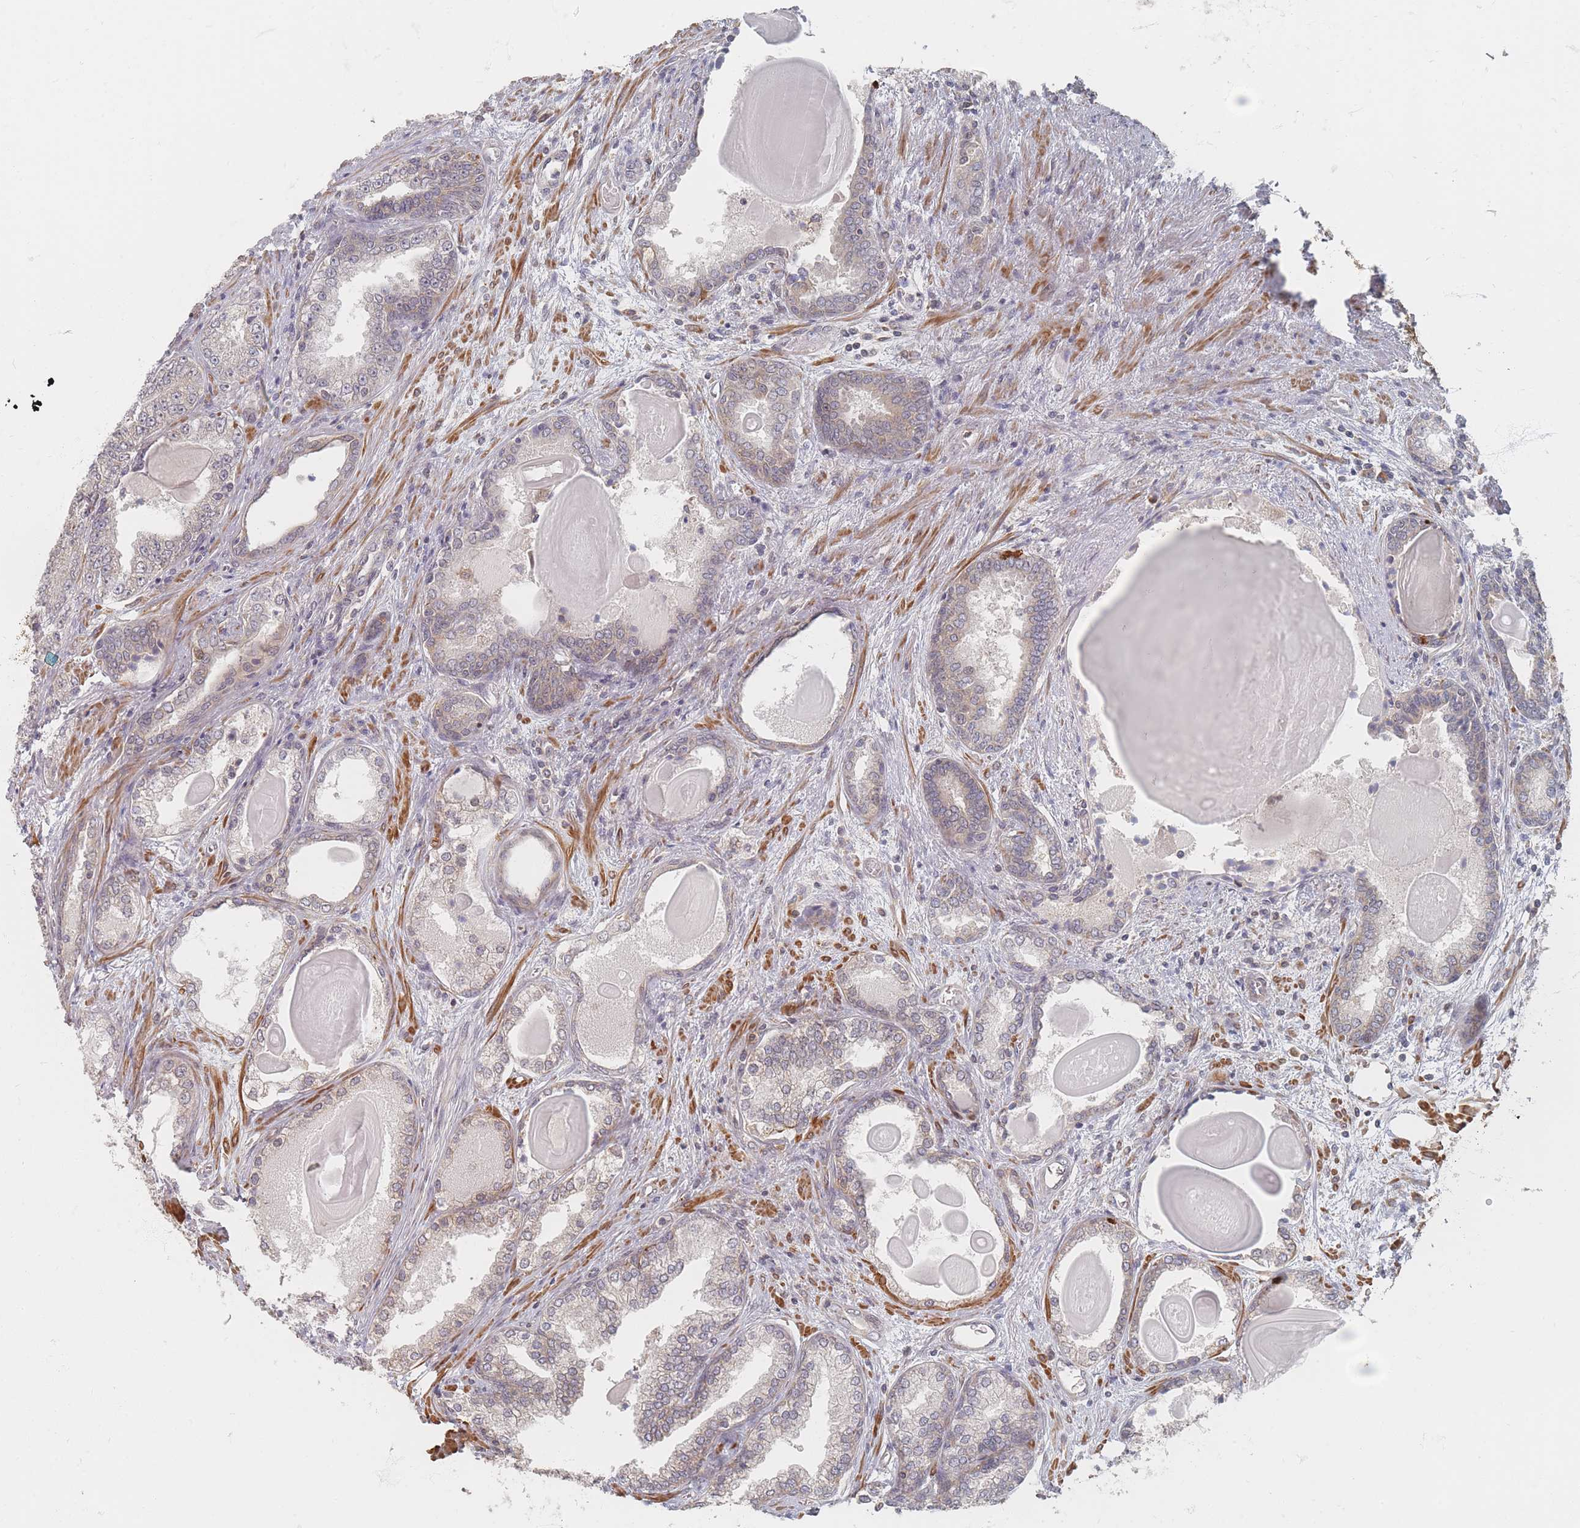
{"staining": {"intensity": "weak", "quantity": "25%-75%", "location": "cytoplasmic/membranous"}, "tissue": "prostate cancer", "cell_type": "Tumor cells", "image_type": "cancer", "snomed": [{"axis": "morphology", "description": "Adenocarcinoma, High grade"}, {"axis": "topography", "description": "Prostate"}], "caption": "Tumor cells demonstrate low levels of weak cytoplasmic/membranous expression in about 25%-75% of cells in prostate cancer. Using DAB (brown) and hematoxylin (blue) stains, captured at high magnification using brightfield microscopy.", "gene": "GLE1", "patient": {"sex": "male", "age": 63}}